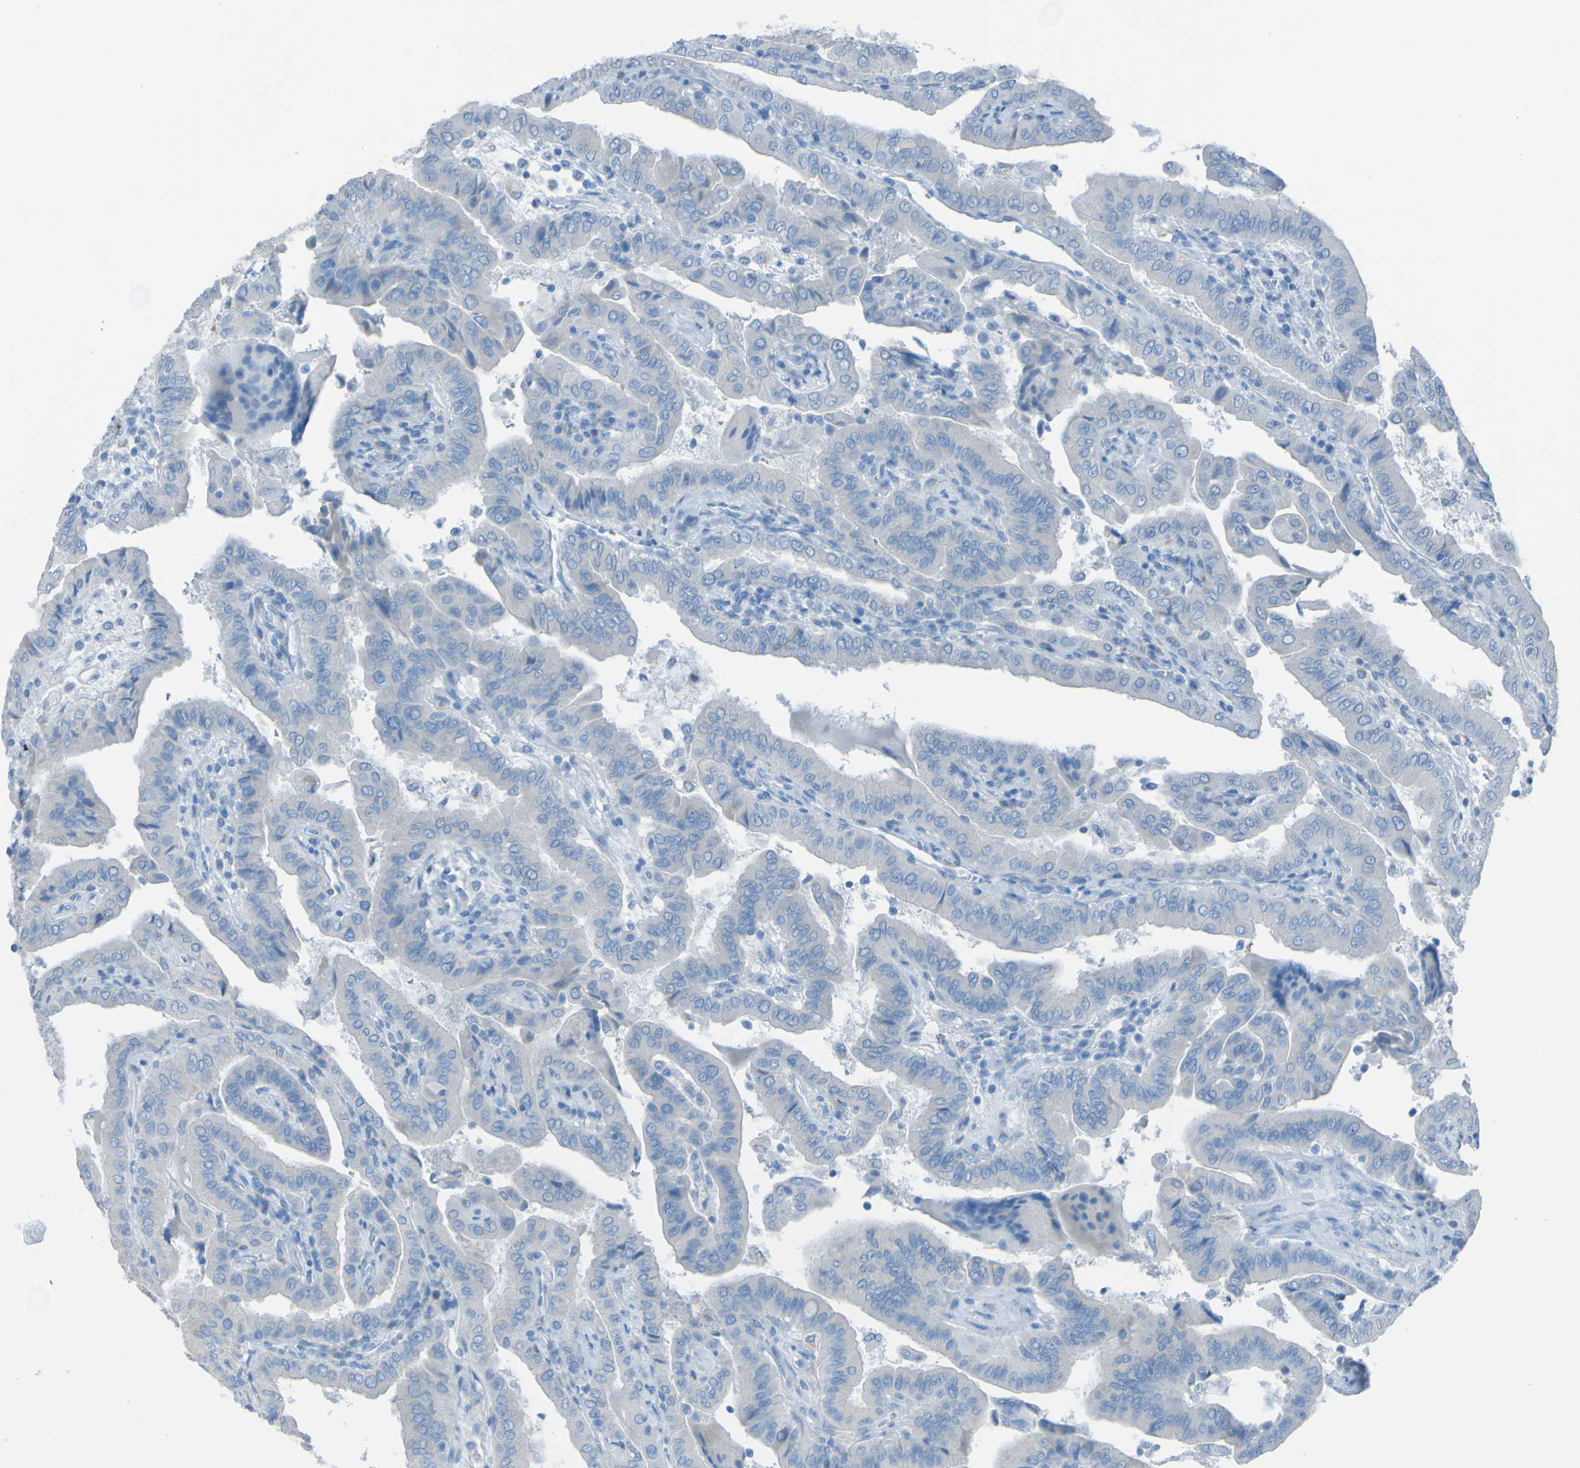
{"staining": {"intensity": "negative", "quantity": "none", "location": "none"}, "tissue": "thyroid cancer", "cell_type": "Tumor cells", "image_type": "cancer", "snomed": [{"axis": "morphology", "description": "Papillary adenocarcinoma, NOS"}, {"axis": "topography", "description": "Thyroid gland"}], "caption": "Immunohistochemistry (IHC) of papillary adenocarcinoma (thyroid) reveals no expression in tumor cells.", "gene": "ACMSD", "patient": {"sex": "male", "age": 33}}